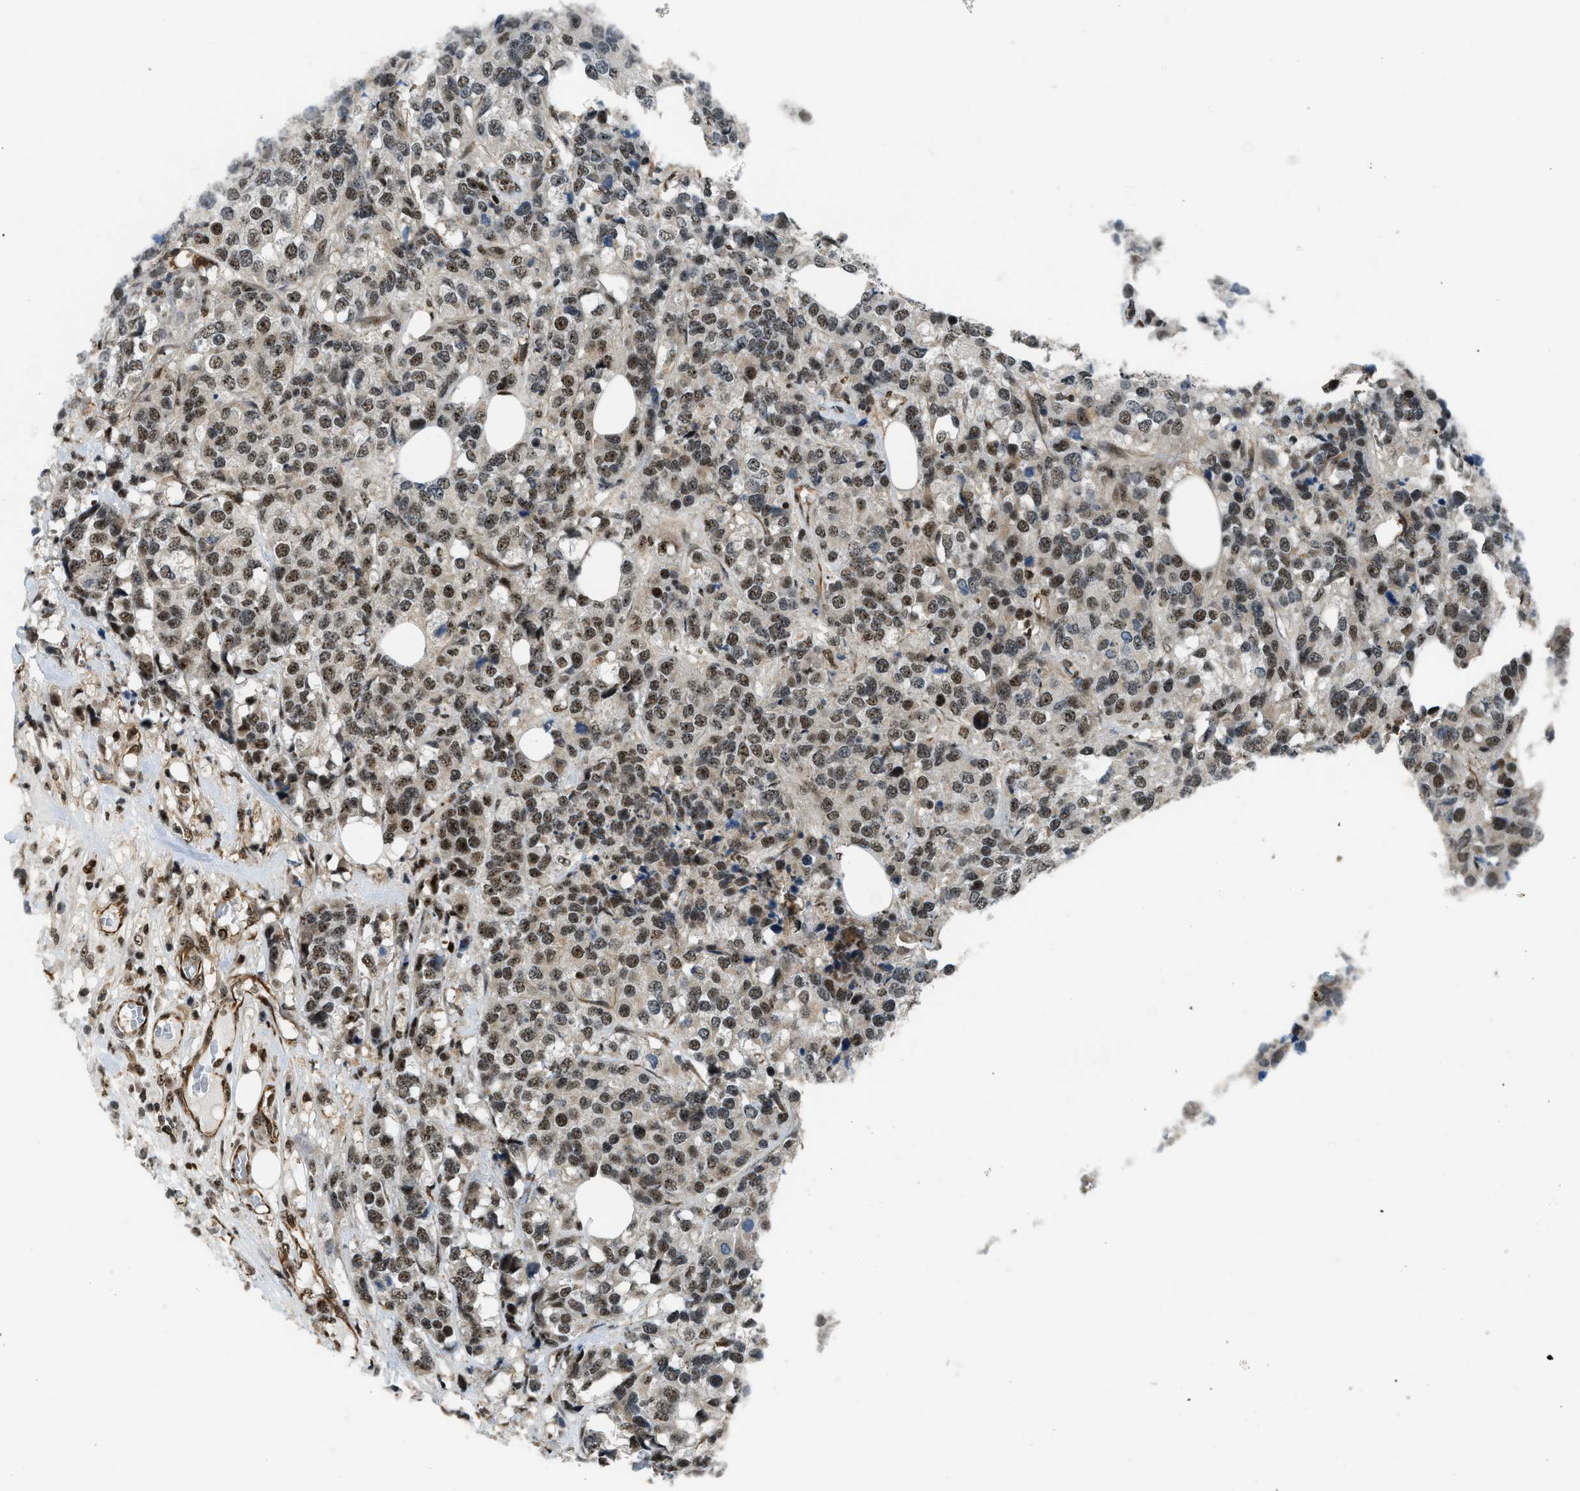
{"staining": {"intensity": "moderate", "quantity": ">75%", "location": "nuclear"}, "tissue": "breast cancer", "cell_type": "Tumor cells", "image_type": "cancer", "snomed": [{"axis": "morphology", "description": "Lobular carcinoma"}, {"axis": "topography", "description": "Breast"}], "caption": "There is medium levels of moderate nuclear positivity in tumor cells of breast cancer (lobular carcinoma), as demonstrated by immunohistochemical staining (brown color).", "gene": "E2F1", "patient": {"sex": "female", "age": 59}}